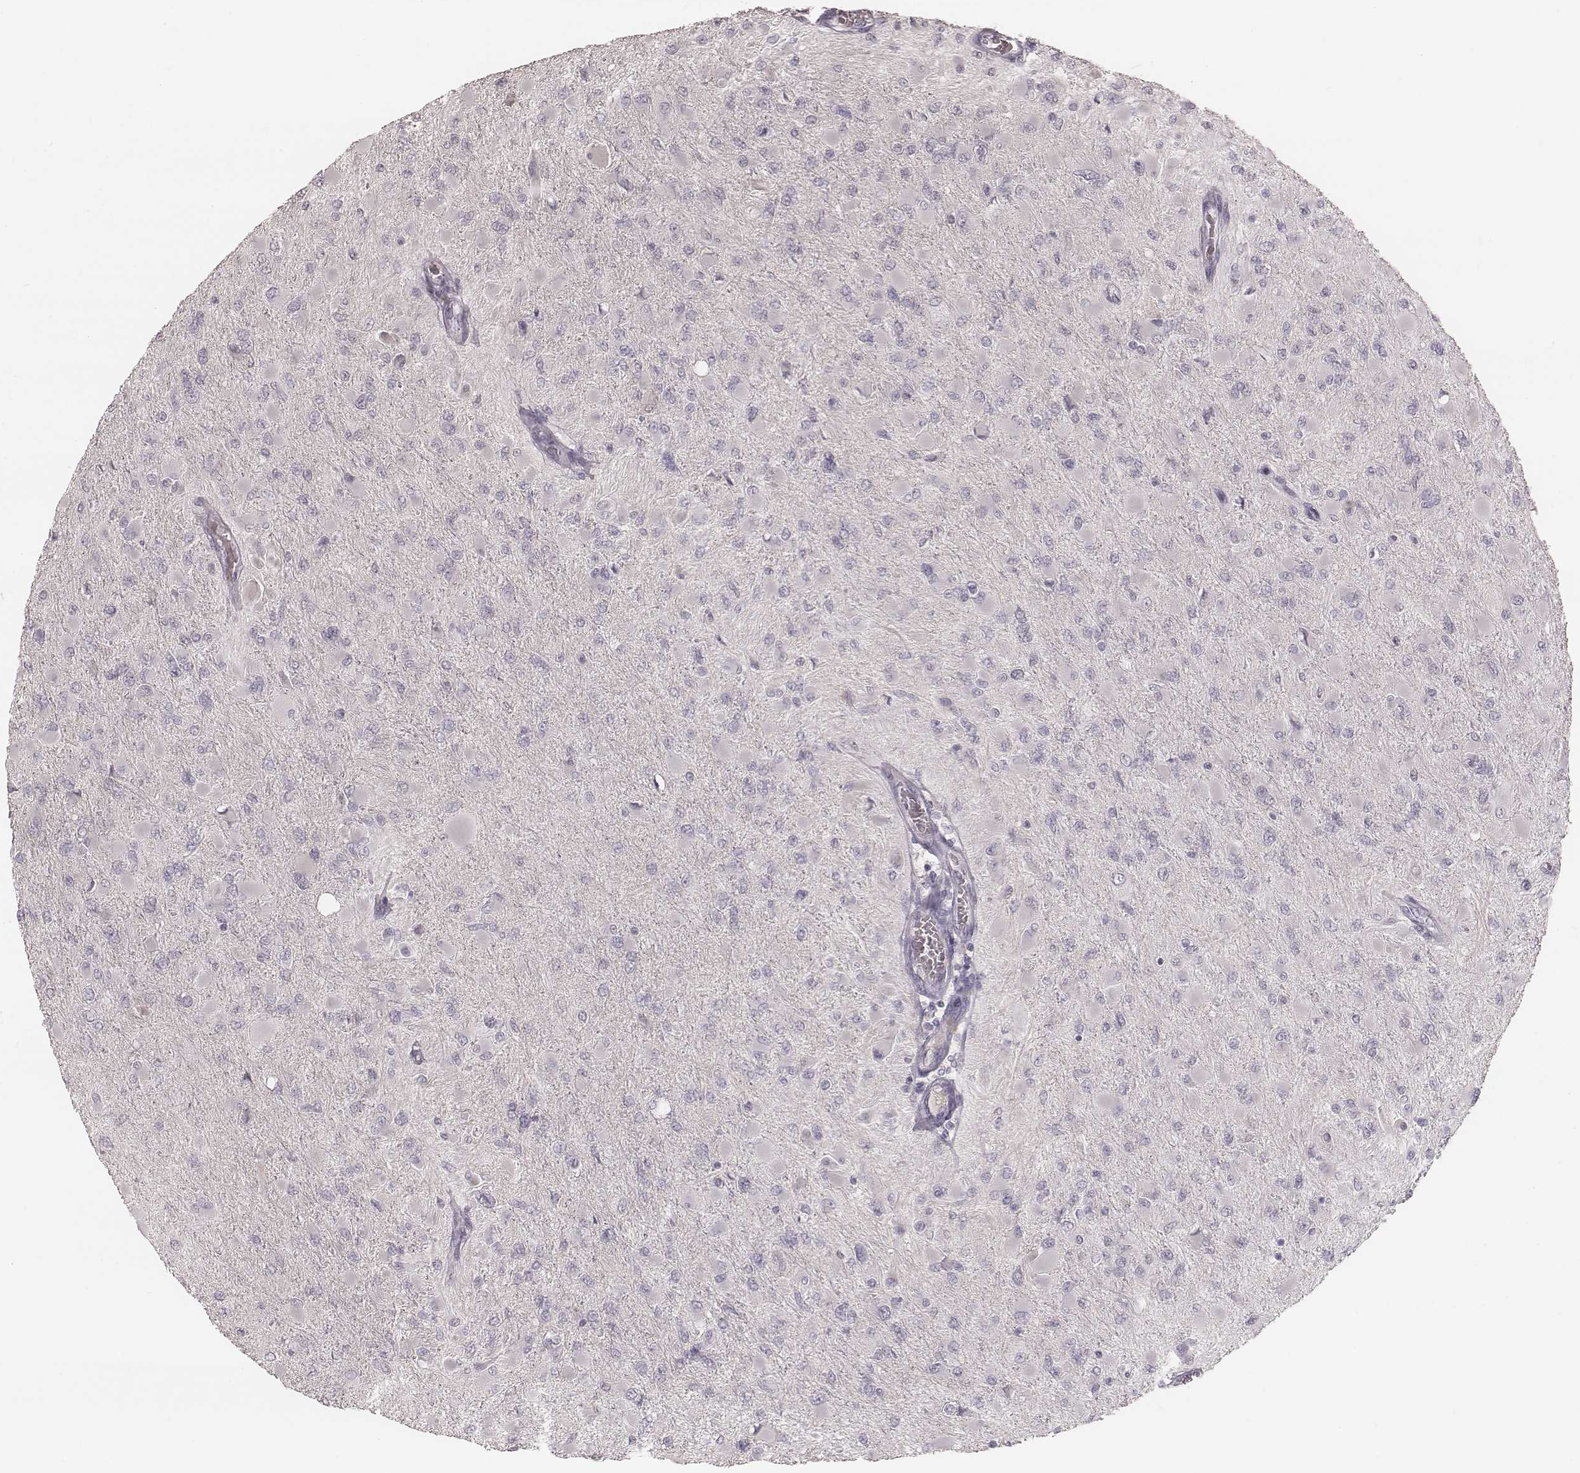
{"staining": {"intensity": "negative", "quantity": "none", "location": "none"}, "tissue": "glioma", "cell_type": "Tumor cells", "image_type": "cancer", "snomed": [{"axis": "morphology", "description": "Glioma, malignant, High grade"}, {"axis": "topography", "description": "Cerebral cortex"}], "caption": "Micrograph shows no significant protein staining in tumor cells of high-grade glioma (malignant).", "gene": "SMIM24", "patient": {"sex": "female", "age": 36}}